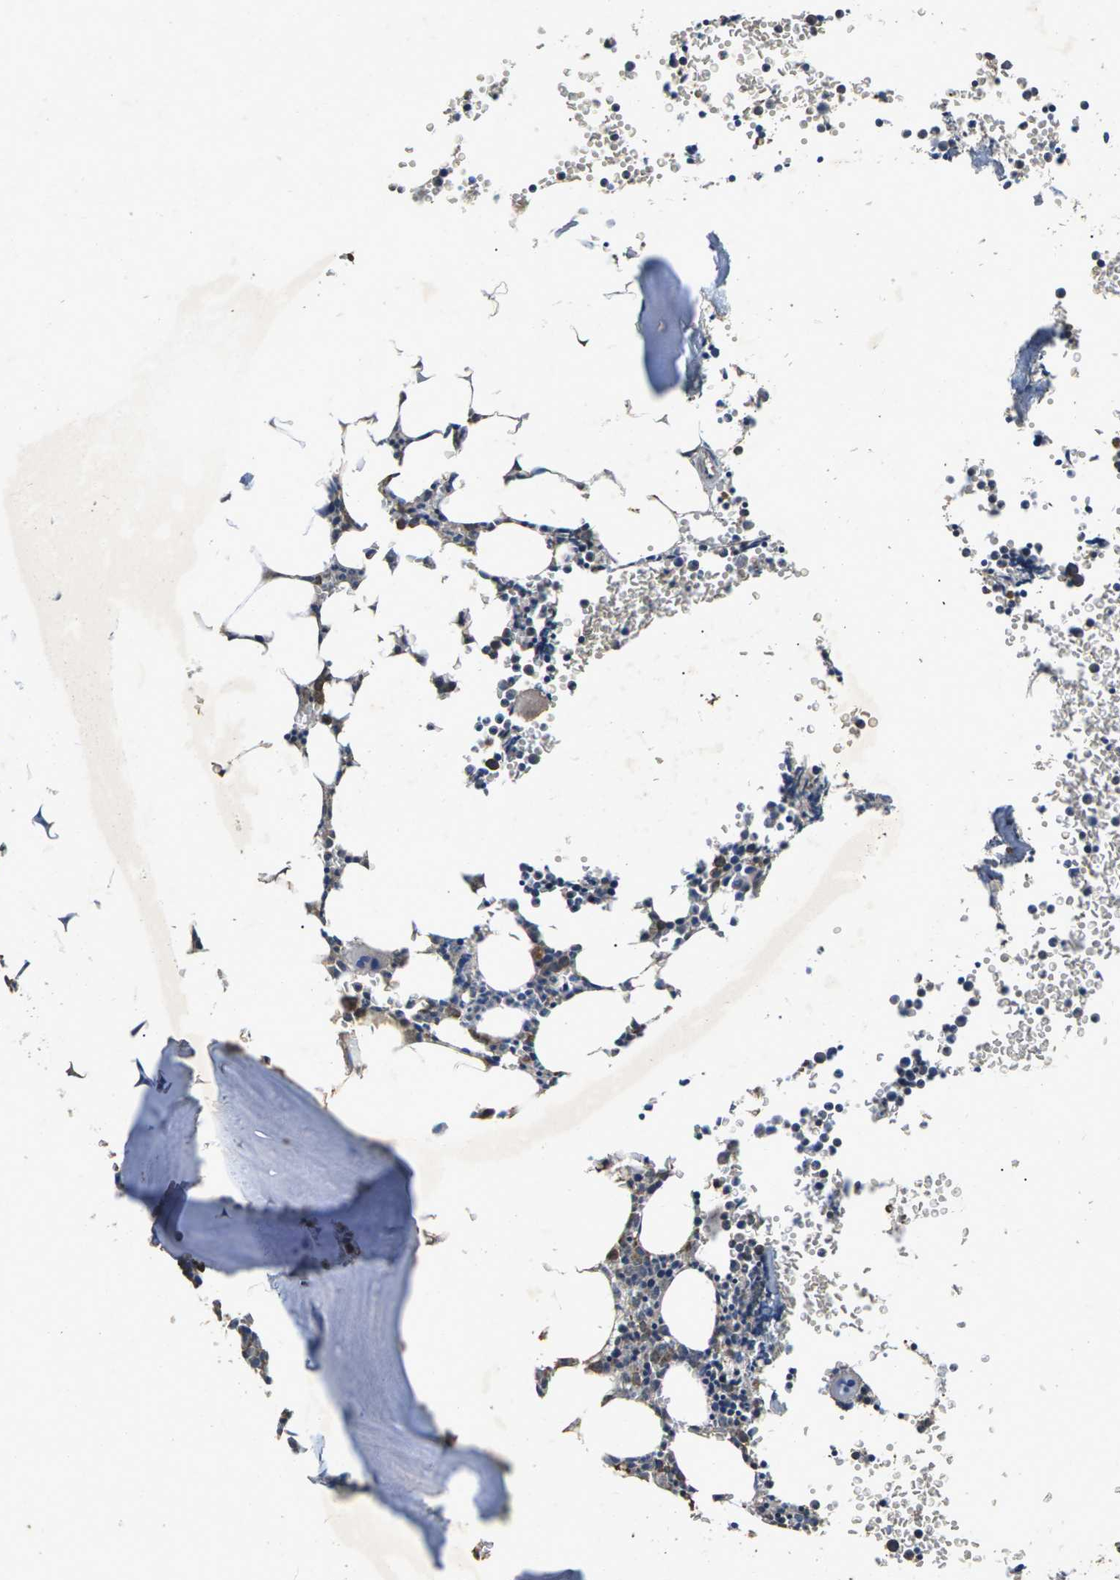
{"staining": {"intensity": "weak", "quantity": "25%-75%", "location": "cytoplasmic/membranous"}, "tissue": "bone marrow", "cell_type": "Hematopoietic cells", "image_type": "normal", "snomed": [{"axis": "morphology", "description": "Normal tissue, NOS"}, {"axis": "morphology", "description": "Inflammation, NOS"}, {"axis": "topography", "description": "Bone marrow"}], "caption": "This micrograph demonstrates benign bone marrow stained with IHC to label a protein in brown. The cytoplasmic/membranous of hematopoietic cells show weak positivity for the protein. Nuclei are counter-stained blue.", "gene": "B4GAT1", "patient": {"sex": "female", "age": 61}}